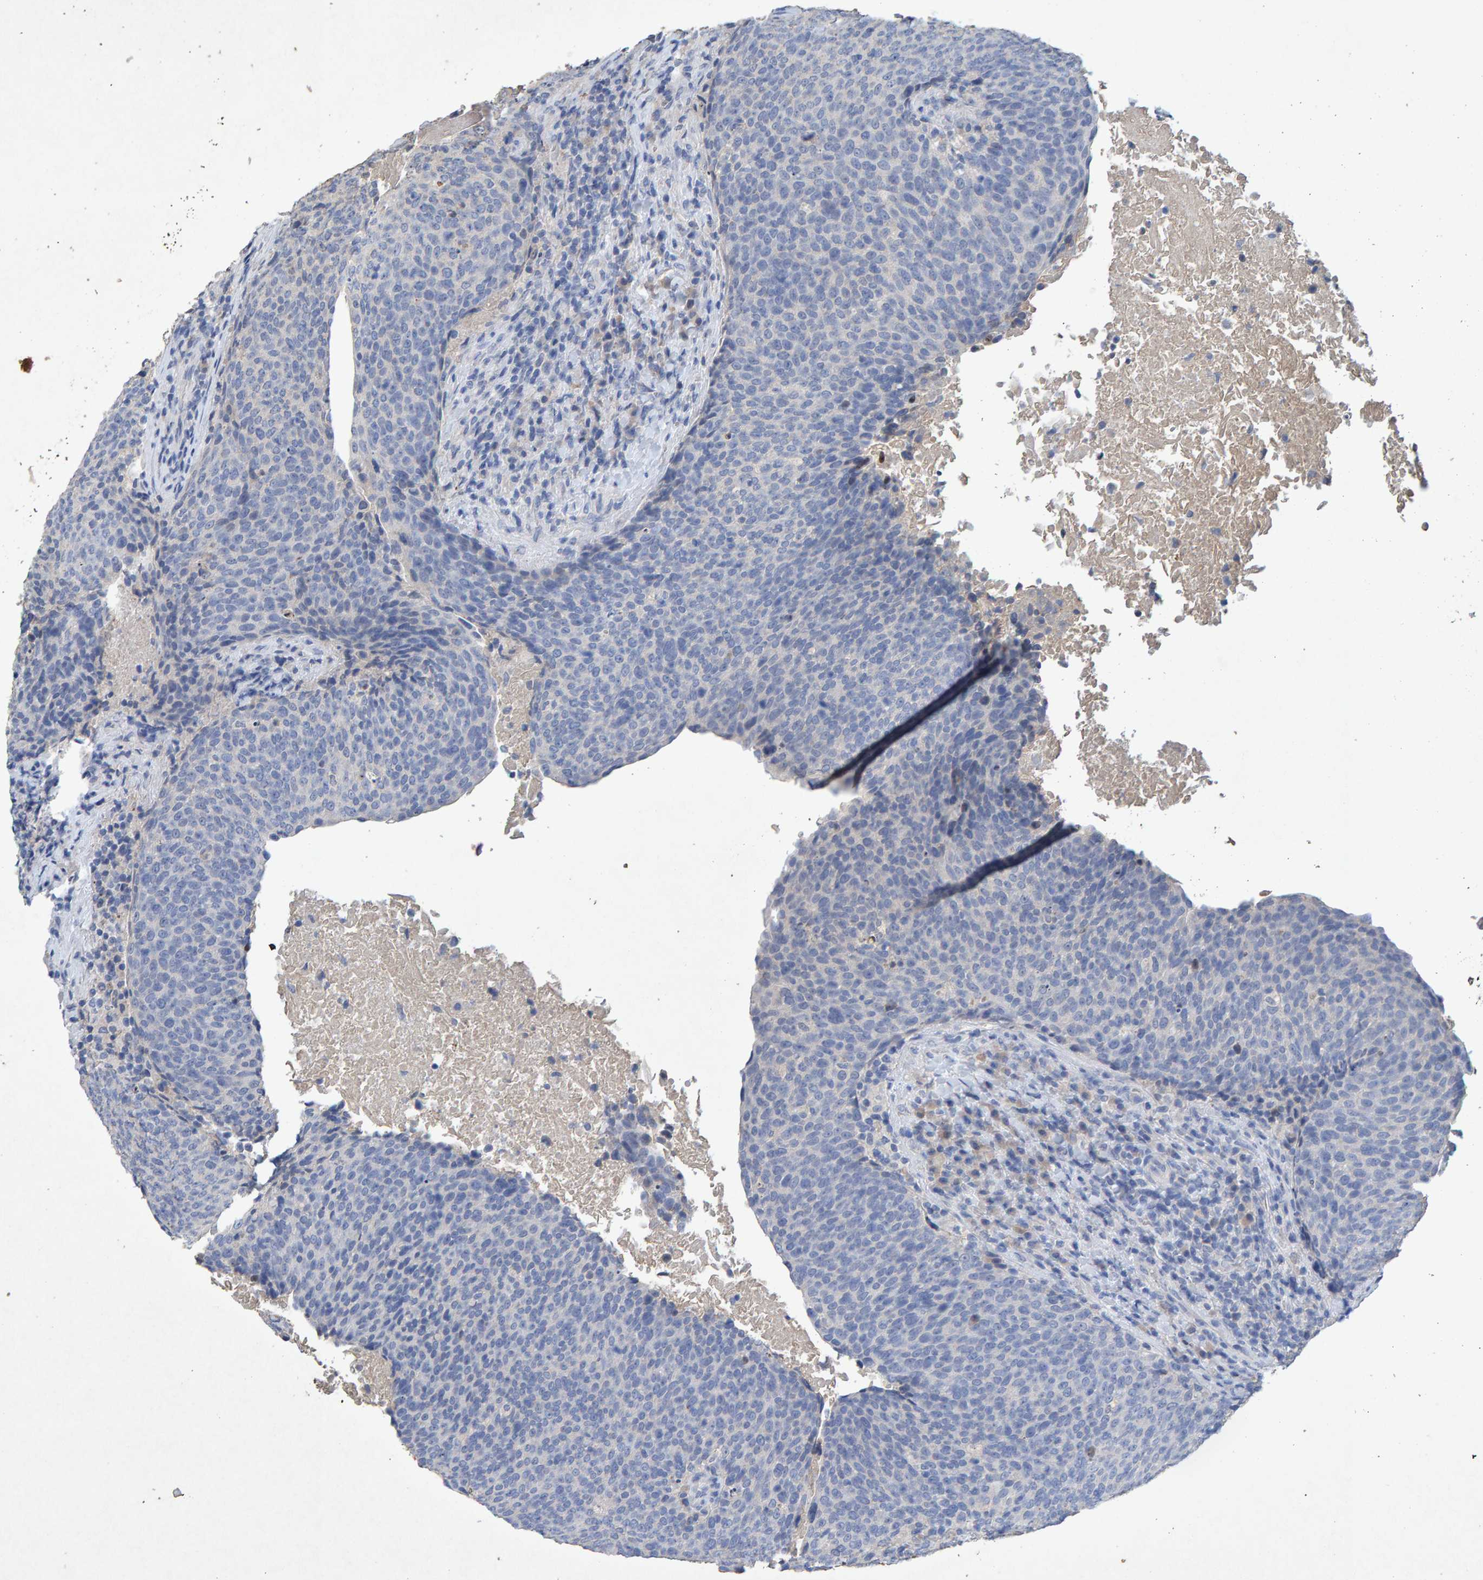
{"staining": {"intensity": "negative", "quantity": "none", "location": "none"}, "tissue": "head and neck cancer", "cell_type": "Tumor cells", "image_type": "cancer", "snomed": [{"axis": "morphology", "description": "Squamous cell carcinoma, NOS"}, {"axis": "morphology", "description": "Squamous cell carcinoma, metastatic, NOS"}, {"axis": "topography", "description": "Lymph node"}, {"axis": "topography", "description": "Head-Neck"}], "caption": "Tumor cells show no significant expression in head and neck squamous cell carcinoma.", "gene": "CTH", "patient": {"sex": "male", "age": 62}}